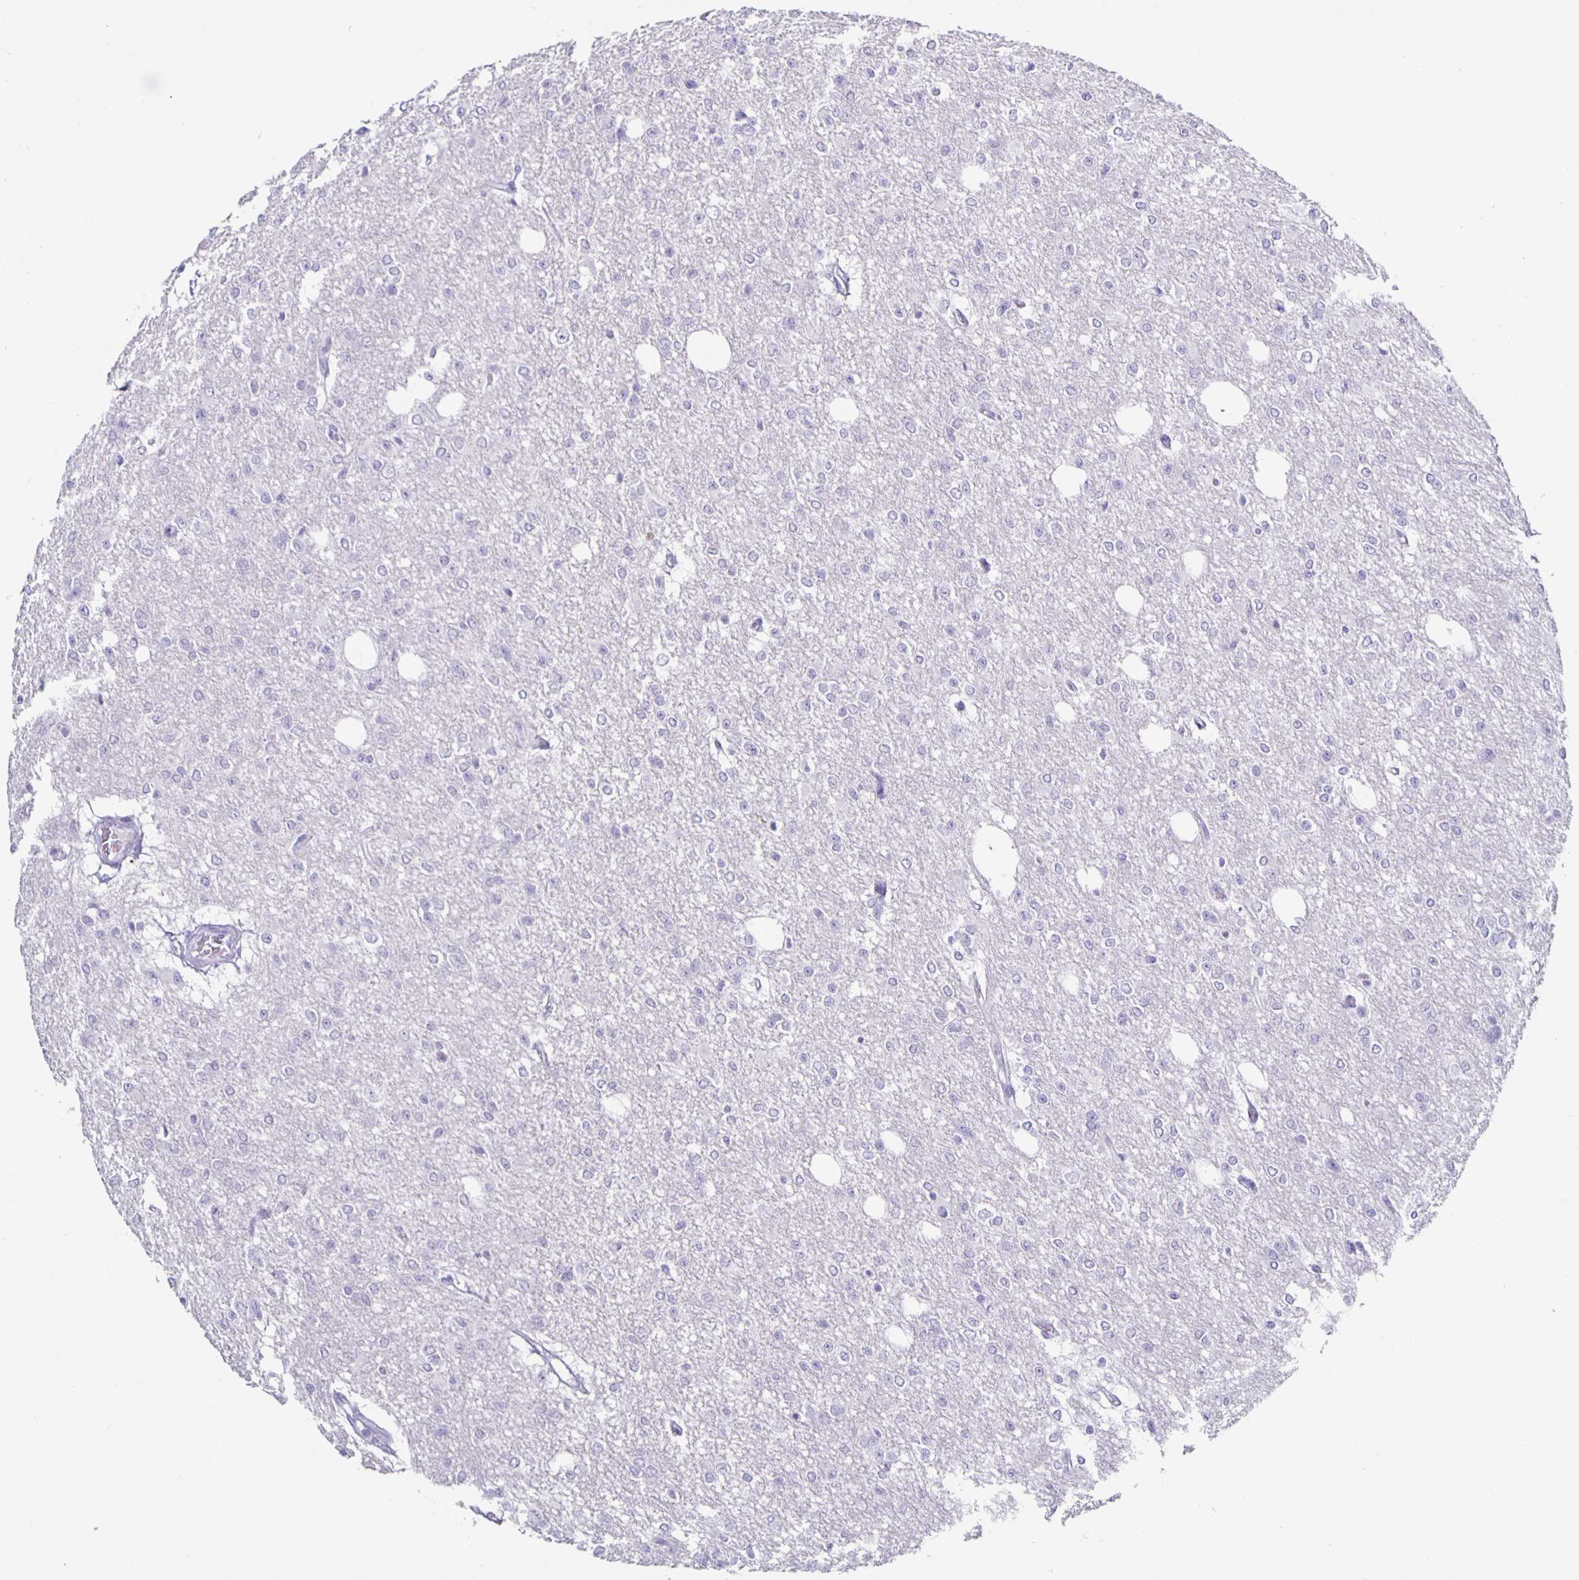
{"staining": {"intensity": "negative", "quantity": "none", "location": "none"}, "tissue": "glioma", "cell_type": "Tumor cells", "image_type": "cancer", "snomed": [{"axis": "morphology", "description": "Glioma, malignant, Low grade"}, {"axis": "topography", "description": "Brain"}], "caption": "This is an IHC micrograph of malignant glioma (low-grade). There is no staining in tumor cells.", "gene": "CT45A5", "patient": {"sex": "male", "age": 26}}